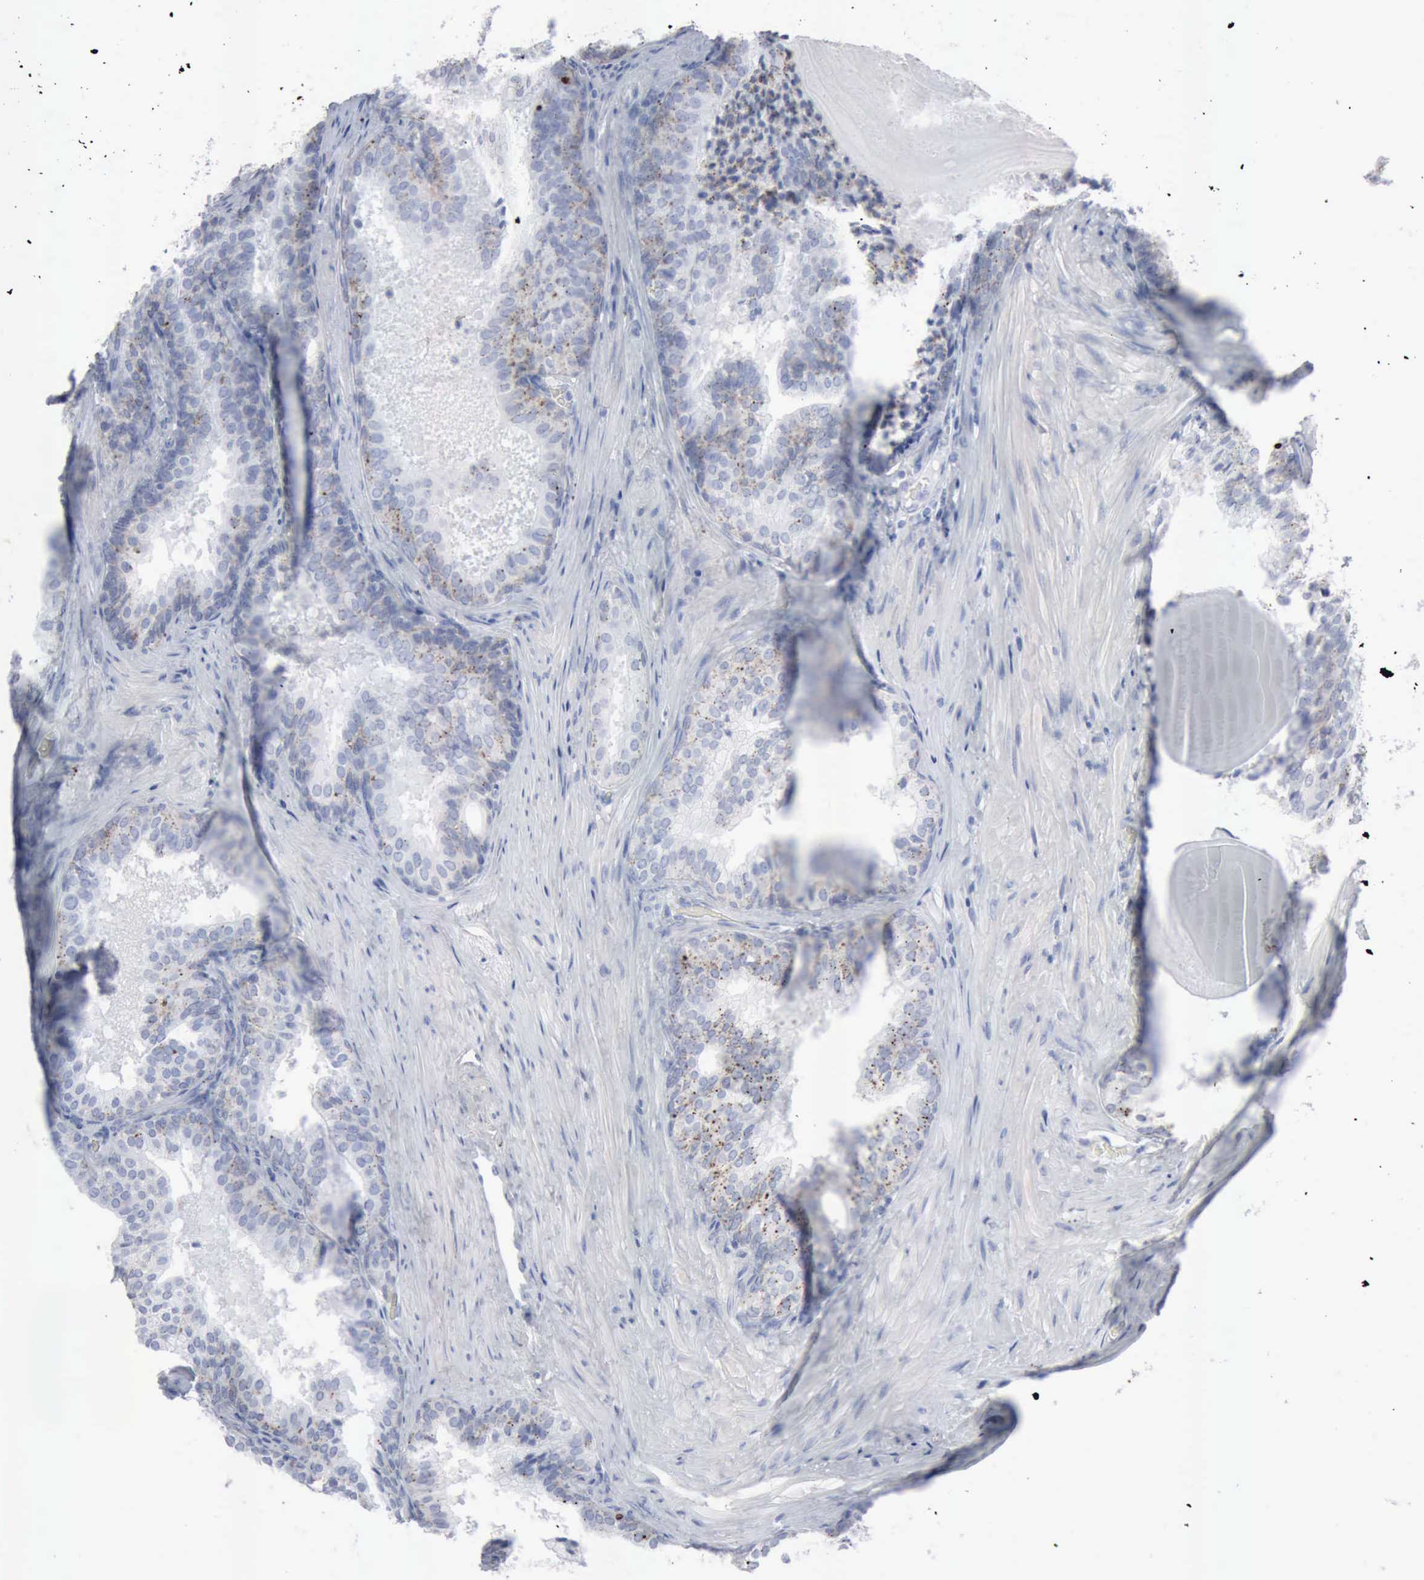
{"staining": {"intensity": "weak", "quantity": "25%-75%", "location": "cytoplasmic/membranous"}, "tissue": "prostate cancer", "cell_type": "Tumor cells", "image_type": "cancer", "snomed": [{"axis": "morphology", "description": "Adenocarcinoma, Low grade"}, {"axis": "topography", "description": "Prostate"}], "caption": "Protein staining of prostate cancer (low-grade adenocarcinoma) tissue demonstrates weak cytoplasmic/membranous positivity in about 25%-75% of tumor cells.", "gene": "GLA", "patient": {"sex": "male", "age": 69}}